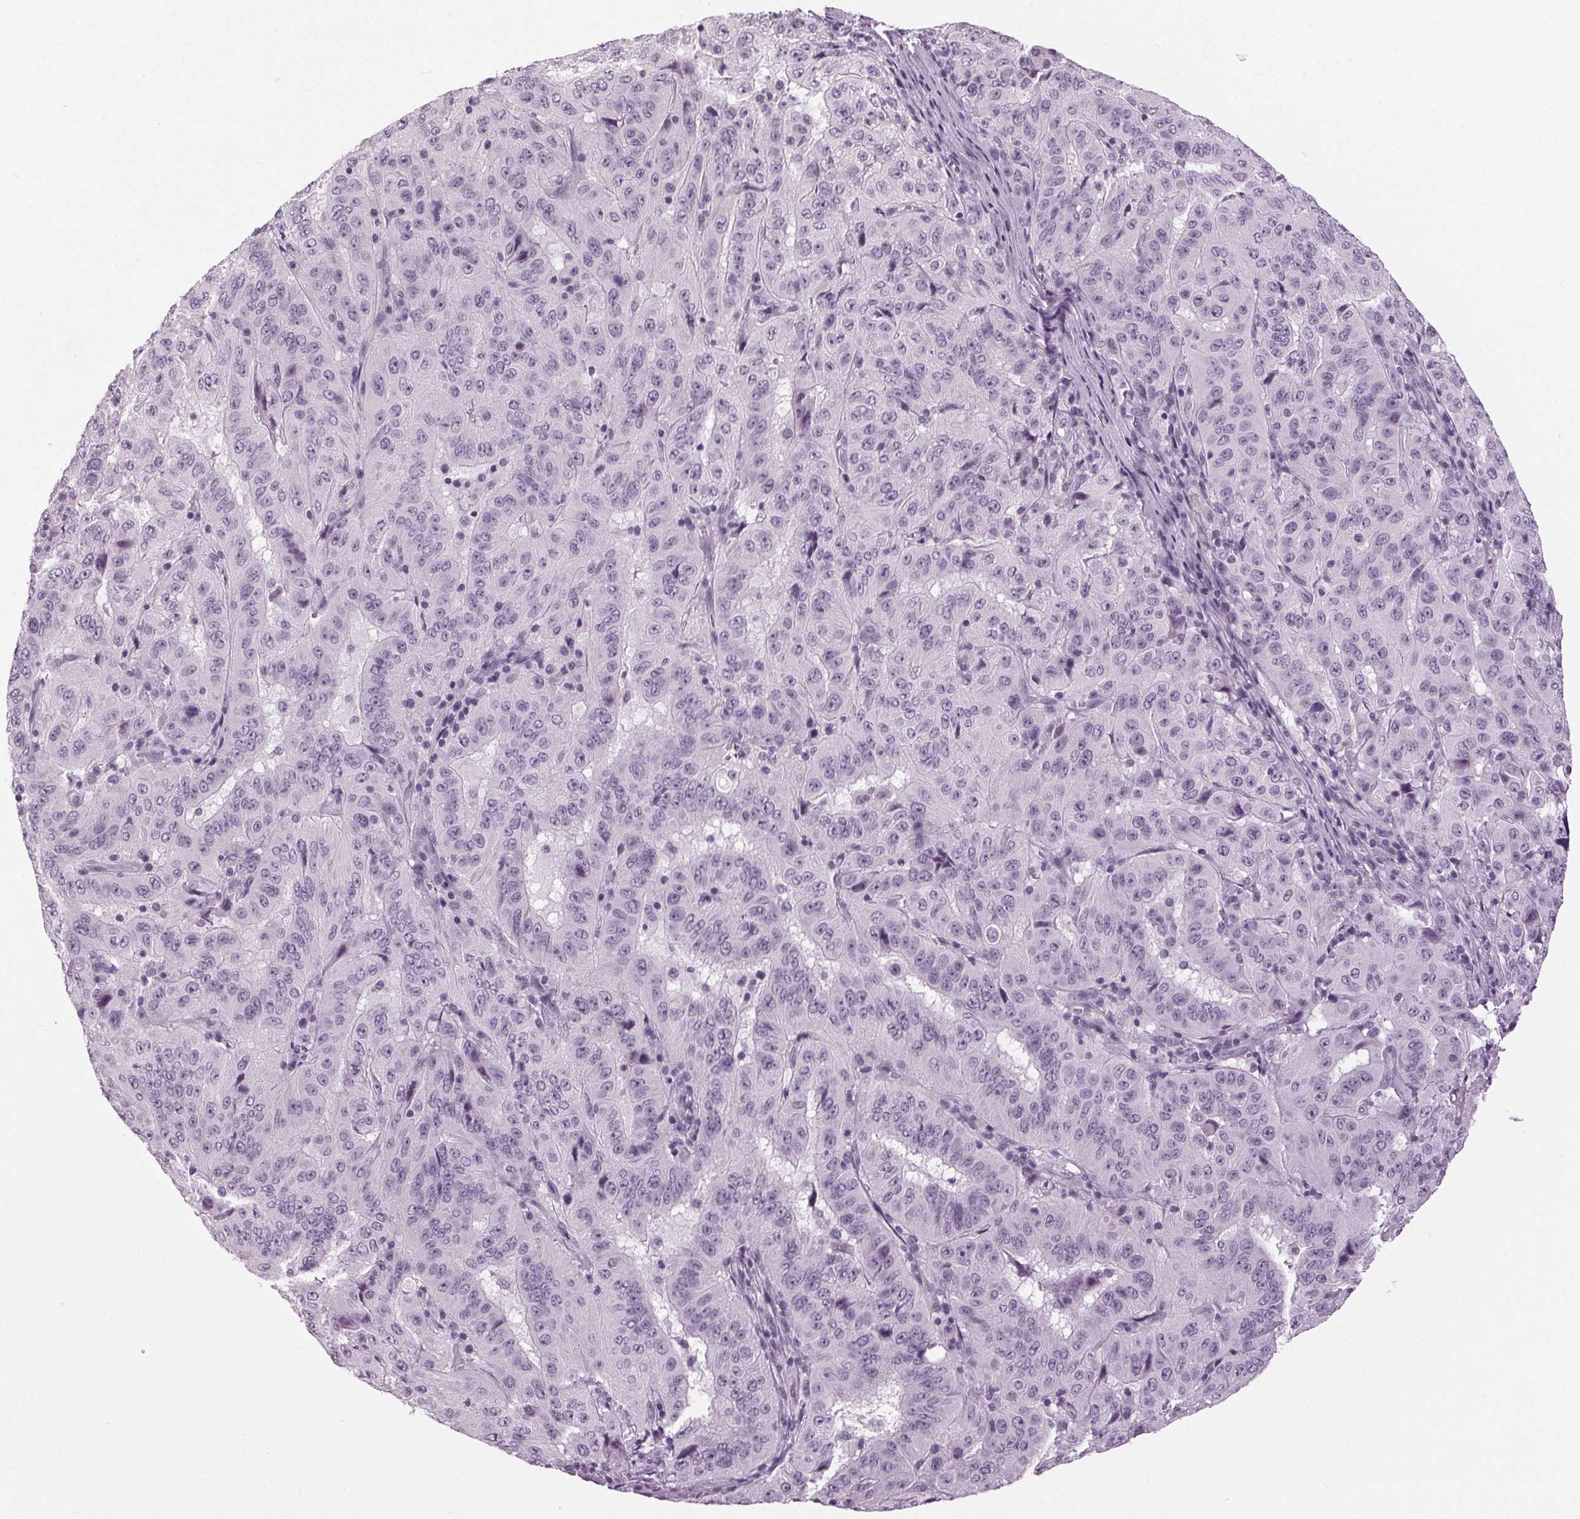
{"staining": {"intensity": "negative", "quantity": "none", "location": "none"}, "tissue": "pancreatic cancer", "cell_type": "Tumor cells", "image_type": "cancer", "snomed": [{"axis": "morphology", "description": "Adenocarcinoma, NOS"}, {"axis": "topography", "description": "Pancreas"}], "caption": "Tumor cells show no significant protein staining in pancreatic cancer (adenocarcinoma).", "gene": "DNAH12", "patient": {"sex": "male", "age": 63}}